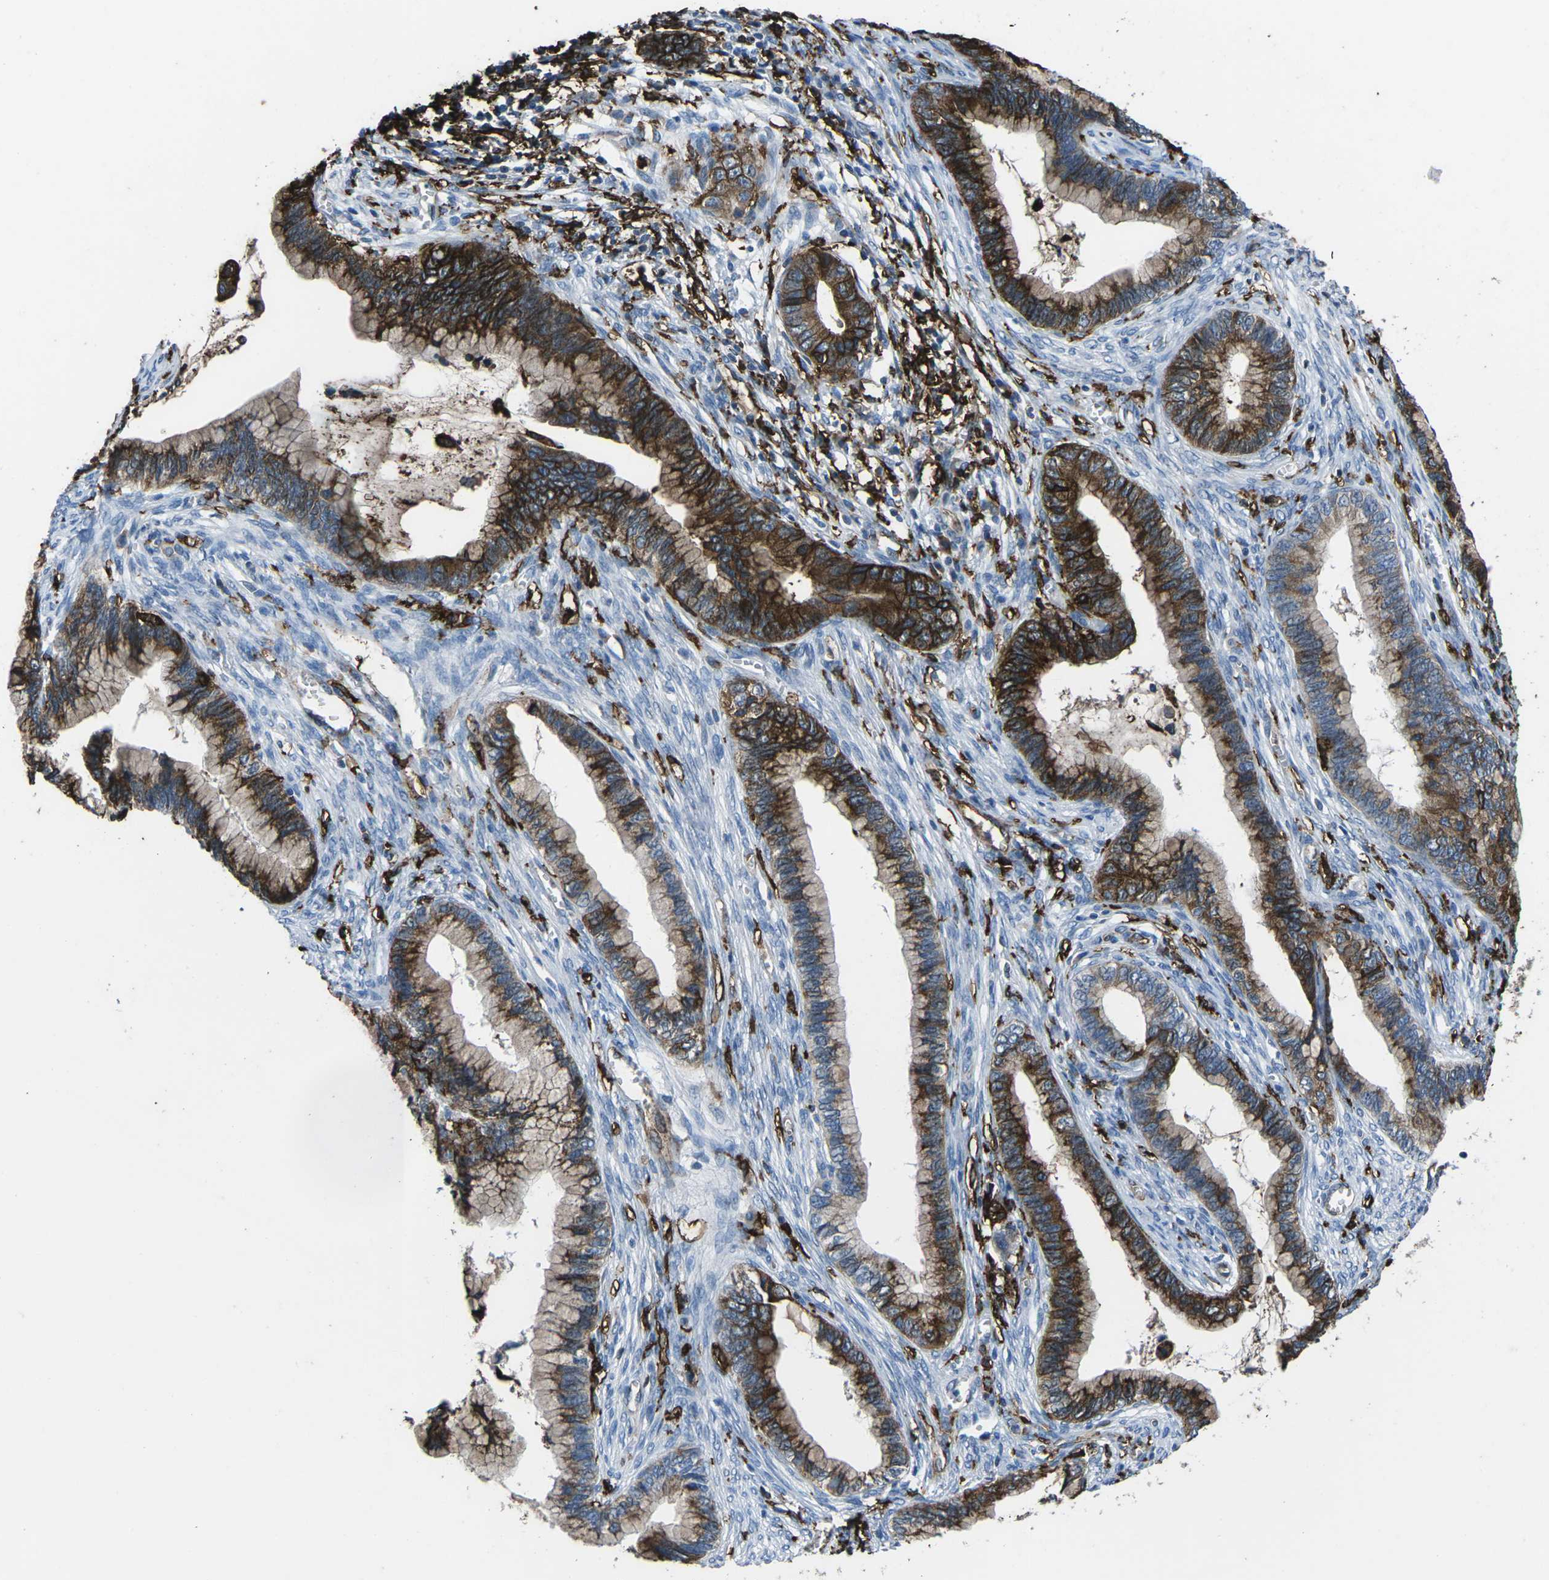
{"staining": {"intensity": "strong", "quantity": ">75%", "location": "cytoplasmic/membranous"}, "tissue": "cervical cancer", "cell_type": "Tumor cells", "image_type": "cancer", "snomed": [{"axis": "morphology", "description": "Adenocarcinoma, NOS"}, {"axis": "topography", "description": "Cervix"}], "caption": "Immunohistochemical staining of cervical cancer (adenocarcinoma) exhibits high levels of strong cytoplasmic/membranous expression in approximately >75% of tumor cells.", "gene": "PTPN1", "patient": {"sex": "female", "age": 44}}